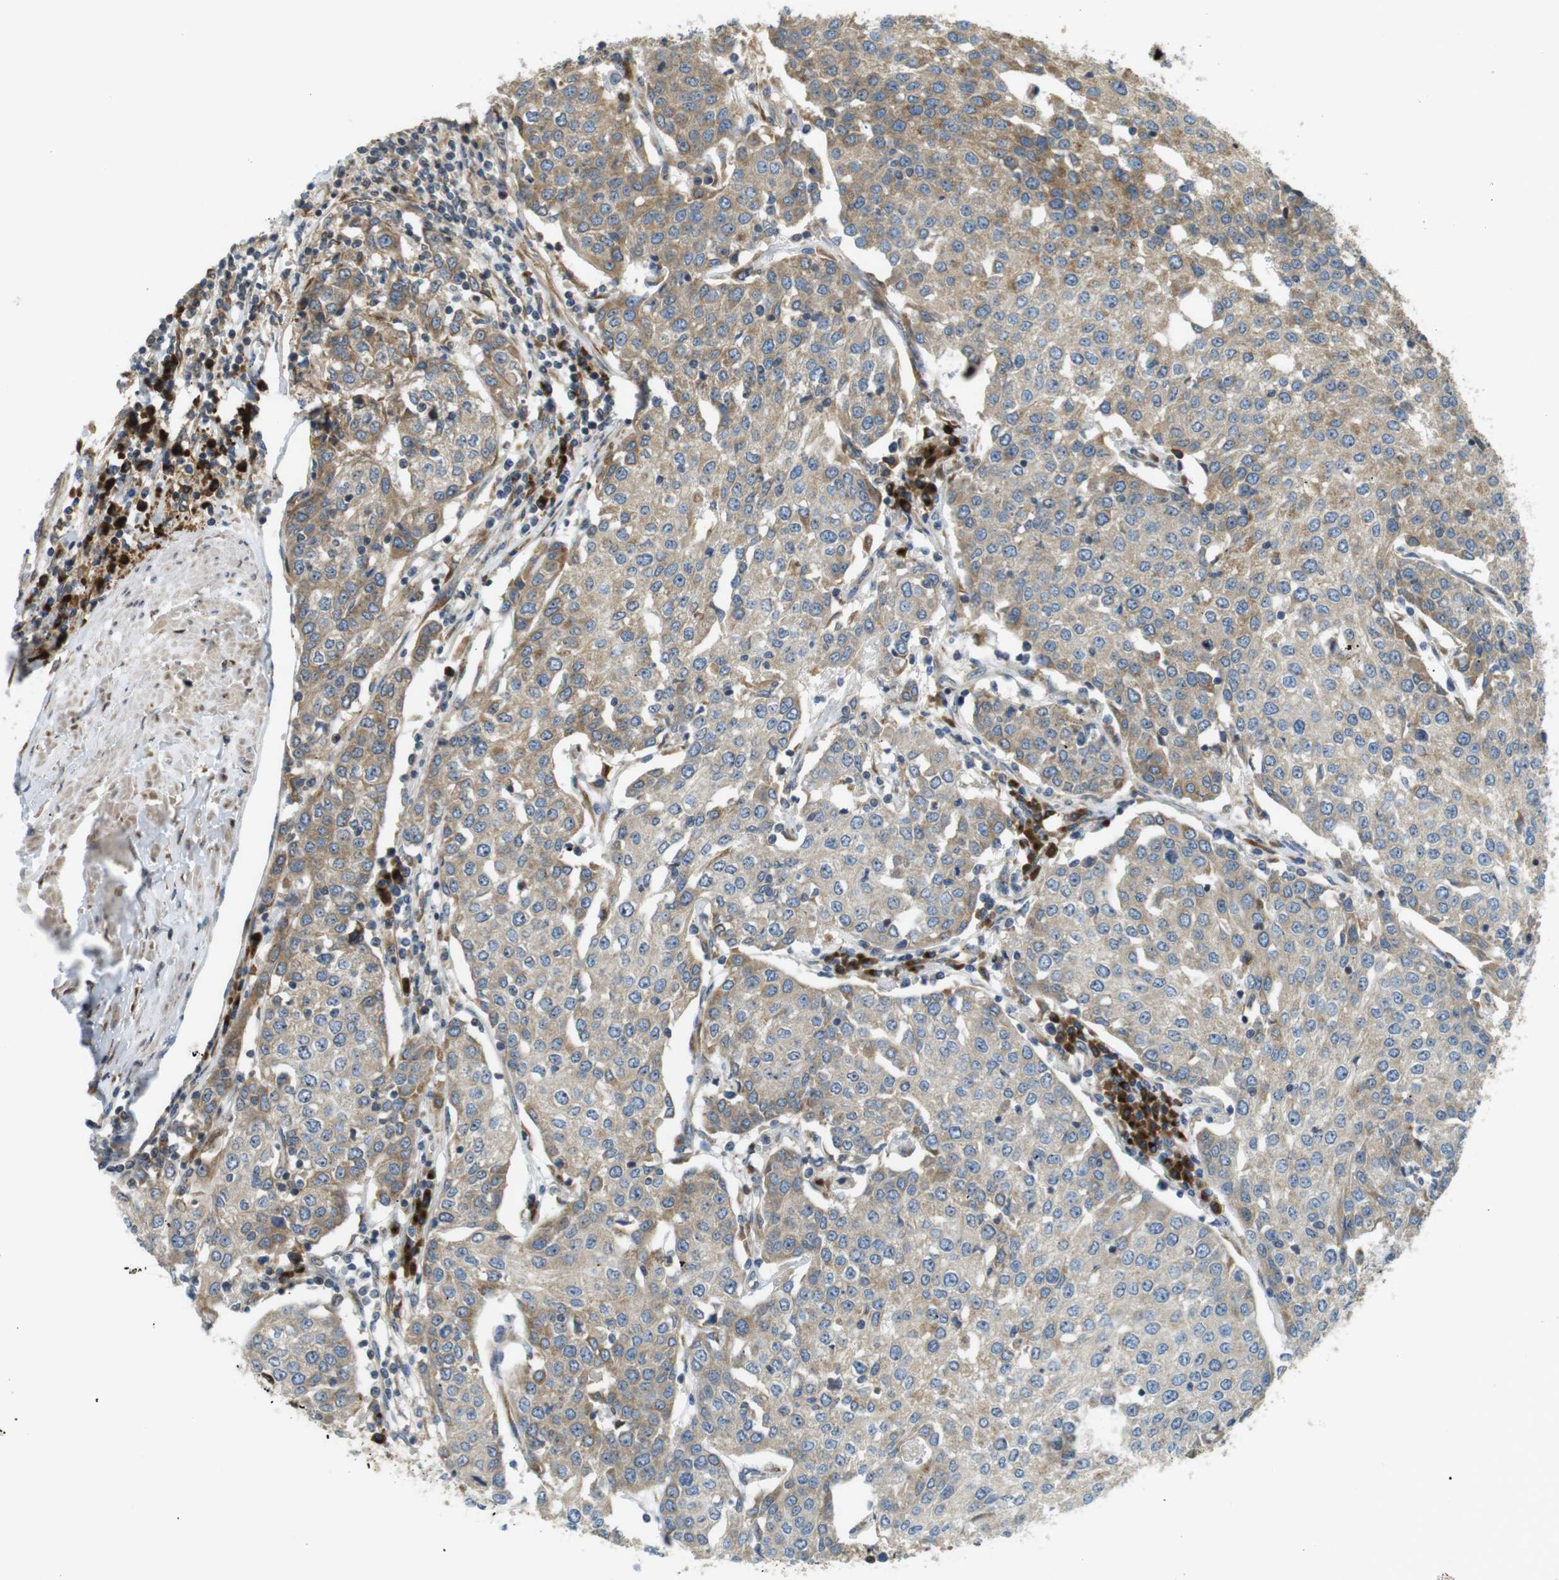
{"staining": {"intensity": "moderate", "quantity": "<25%", "location": "cytoplasmic/membranous"}, "tissue": "urothelial cancer", "cell_type": "Tumor cells", "image_type": "cancer", "snomed": [{"axis": "morphology", "description": "Urothelial carcinoma, High grade"}, {"axis": "topography", "description": "Urinary bladder"}], "caption": "An immunohistochemistry micrograph of tumor tissue is shown. Protein staining in brown shows moderate cytoplasmic/membranous positivity in urothelial cancer within tumor cells.", "gene": "TMEM143", "patient": {"sex": "female", "age": 85}}